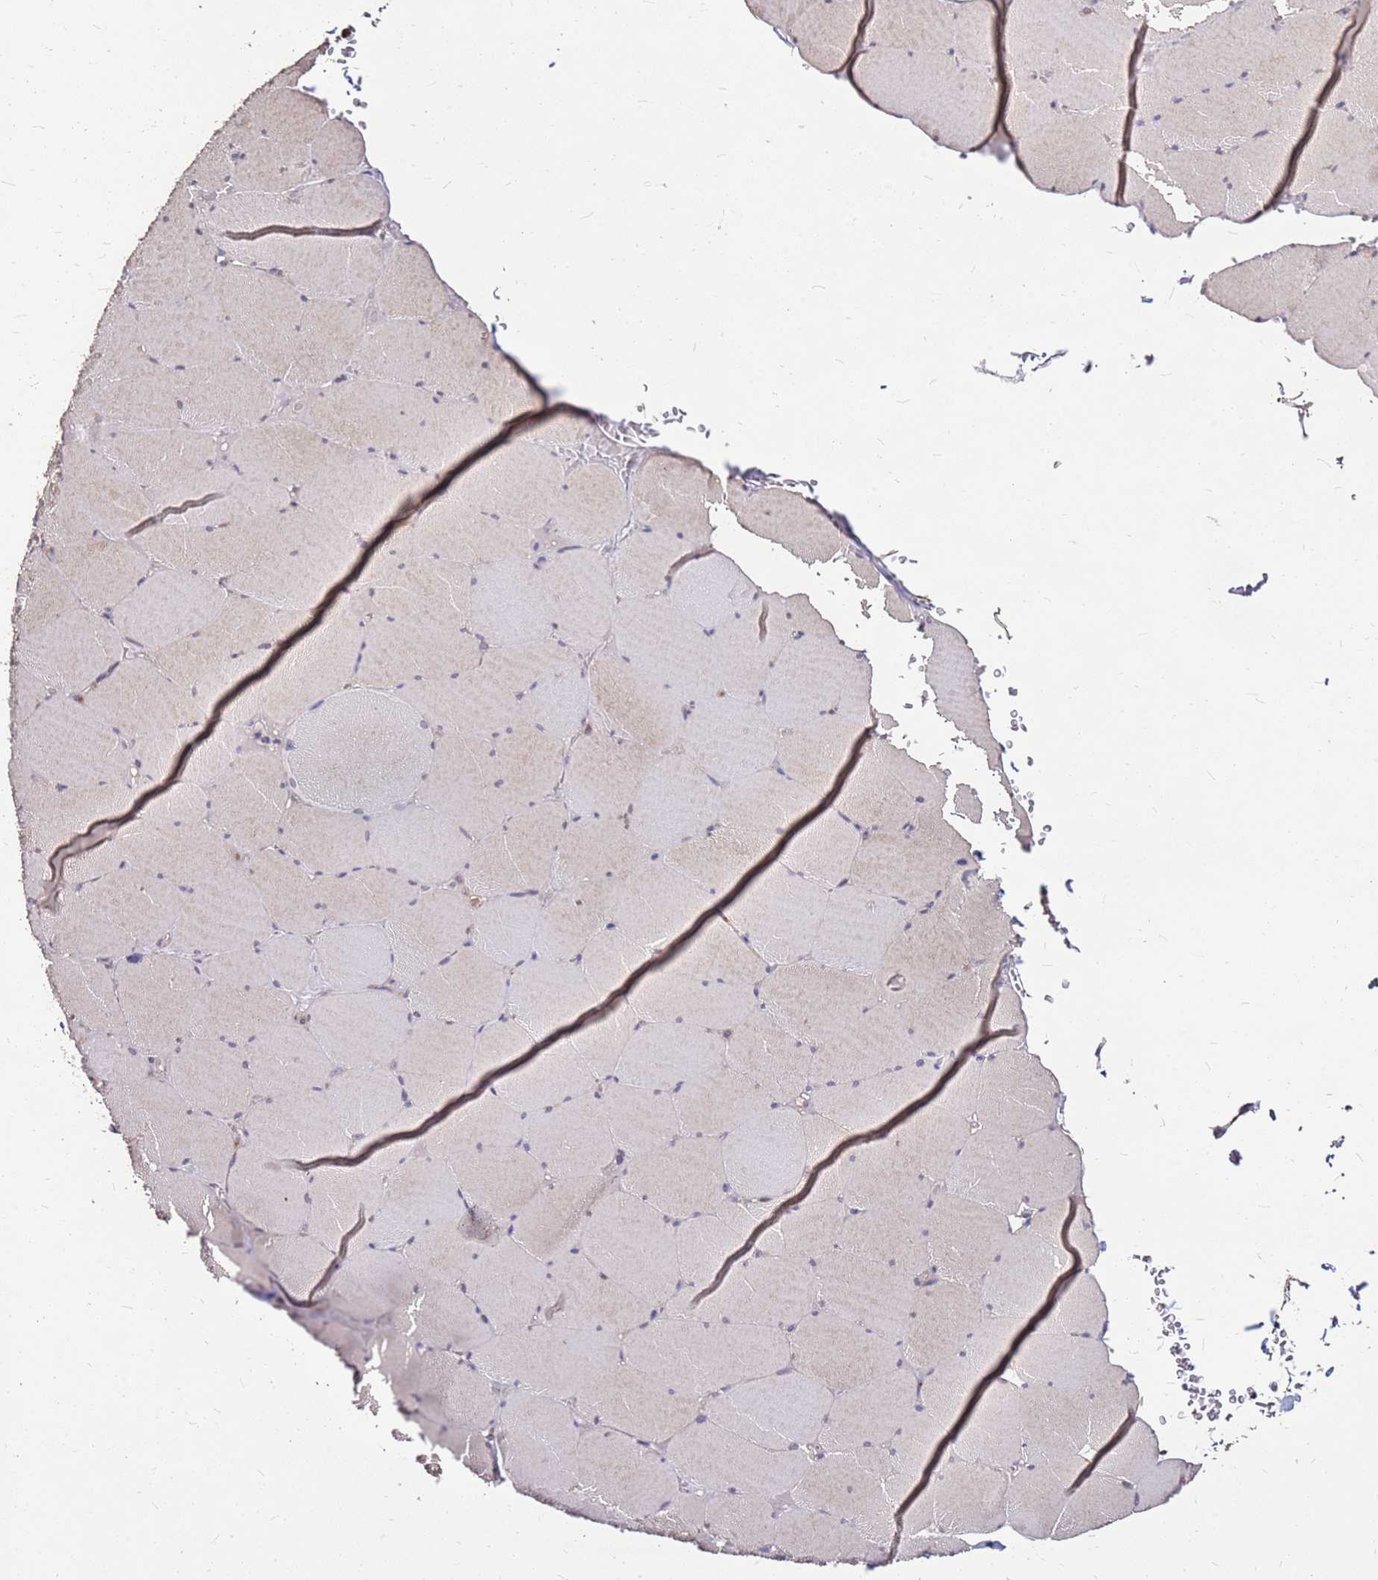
{"staining": {"intensity": "weak", "quantity": "<25%", "location": "cytoplasmic/membranous"}, "tissue": "skeletal muscle", "cell_type": "Myocytes", "image_type": "normal", "snomed": [{"axis": "morphology", "description": "Normal tissue, NOS"}, {"axis": "topography", "description": "Skeletal muscle"}, {"axis": "topography", "description": "Head-Neck"}], "caption": "This is an immunohistochemistry histopathology image of normal human skeletal muscle. There is no expression in myocytes.", "gene": "EXD3", "patient": {"sex": "male", "age": 66}}